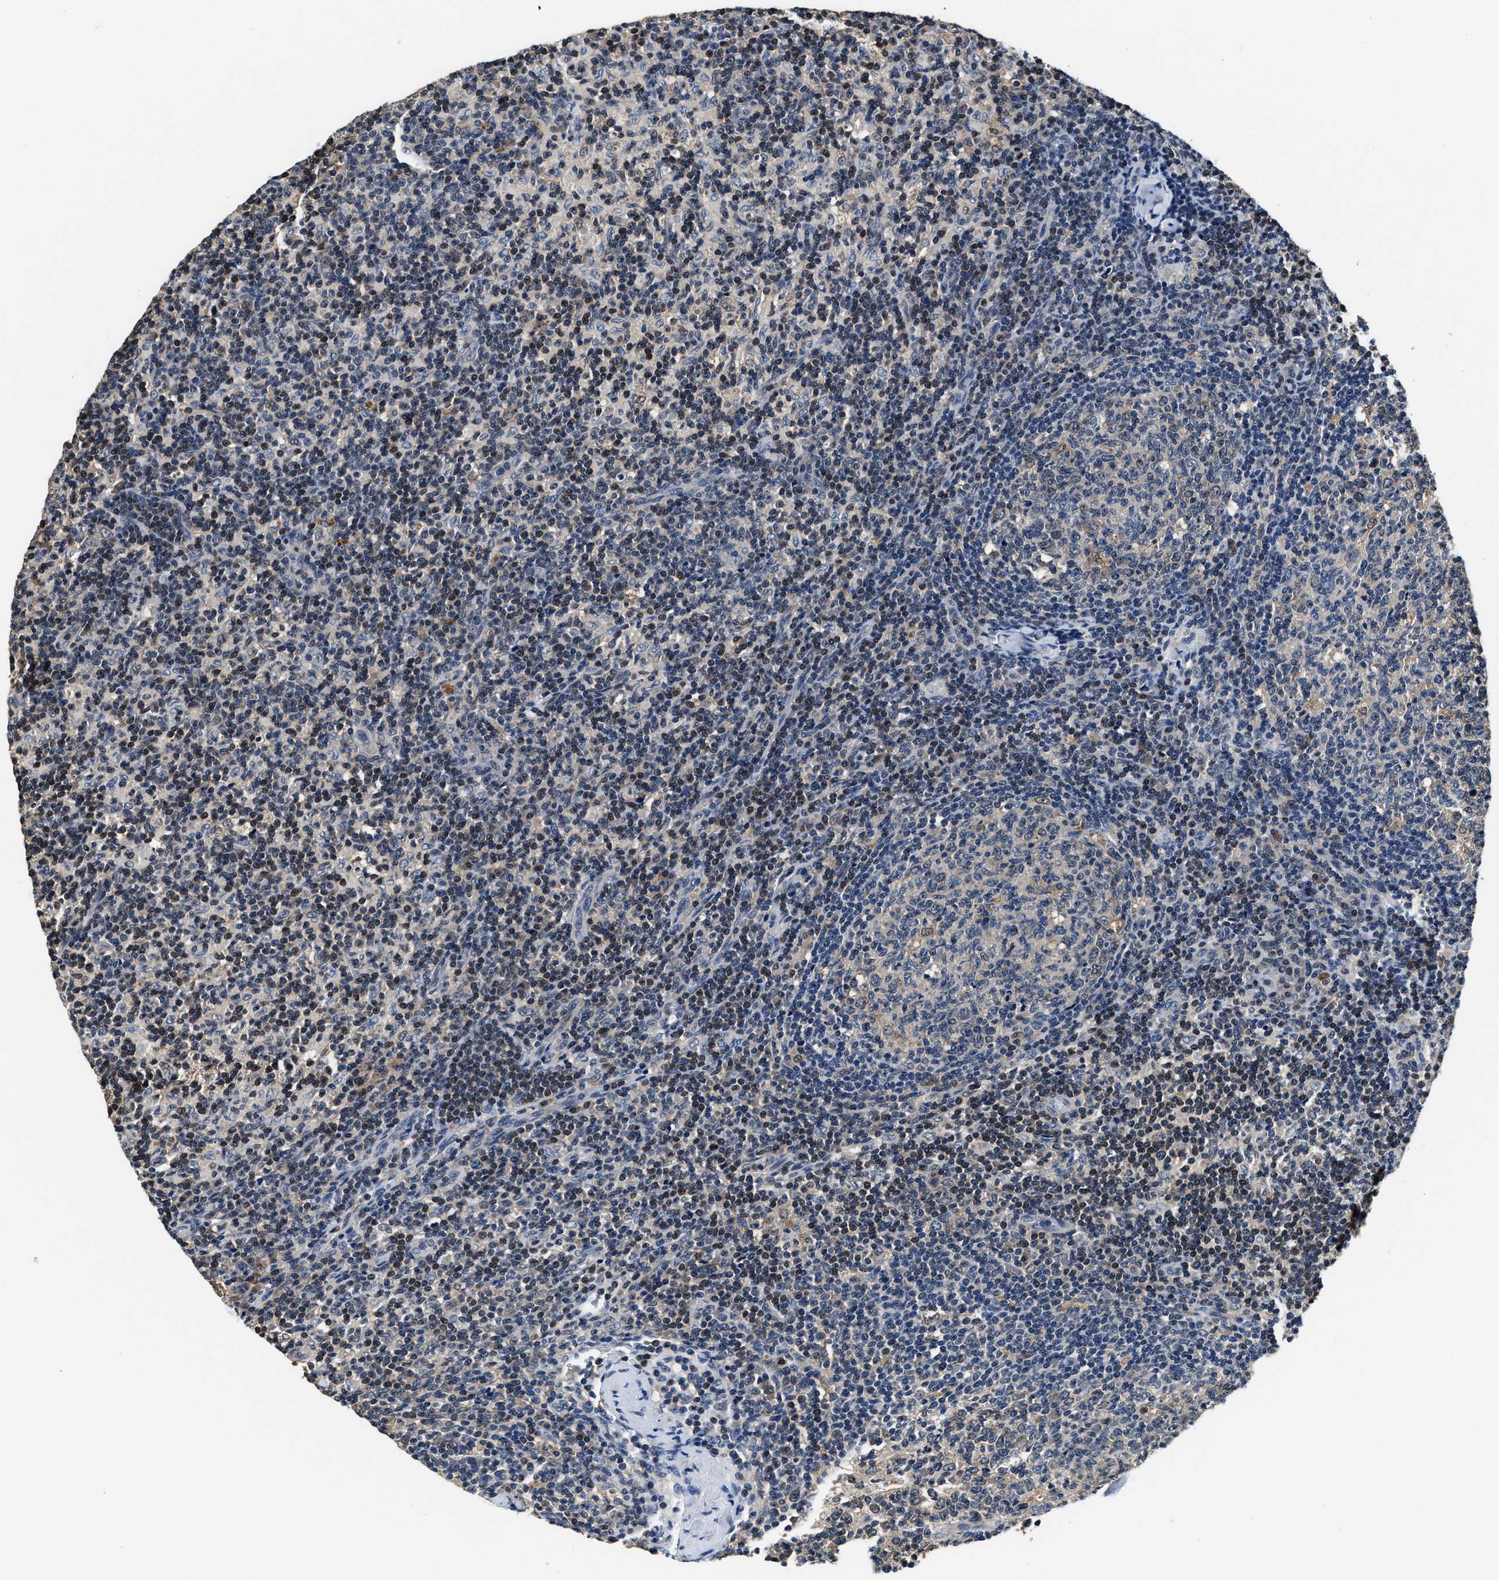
{"staining": {"intensity": "negative", "quantity": "none", "location": "none"}, "tissue": "lymph node", "cell_type": "Germinal center cells", "image_type": "normal", "snomed": [{"axis": "morphology", "description": "Normal tissue, NOS"}, {"axis": "morphology", "description": "Inflammation, NOS"}, {"axis": "topography", "description": "Lymph node"}], "caption": "High magnification brightfield microscopy of normal lymph node stained with DAB (3,3'-diaminobenzidine) (brown) and counterstained with hematoxylin (blue): germinal center cells show no significant expression. (IHC, brightfield microscopy, high magnification).", "gene": "PHPT1", "patient": {"sex": "male", "age": 55}}